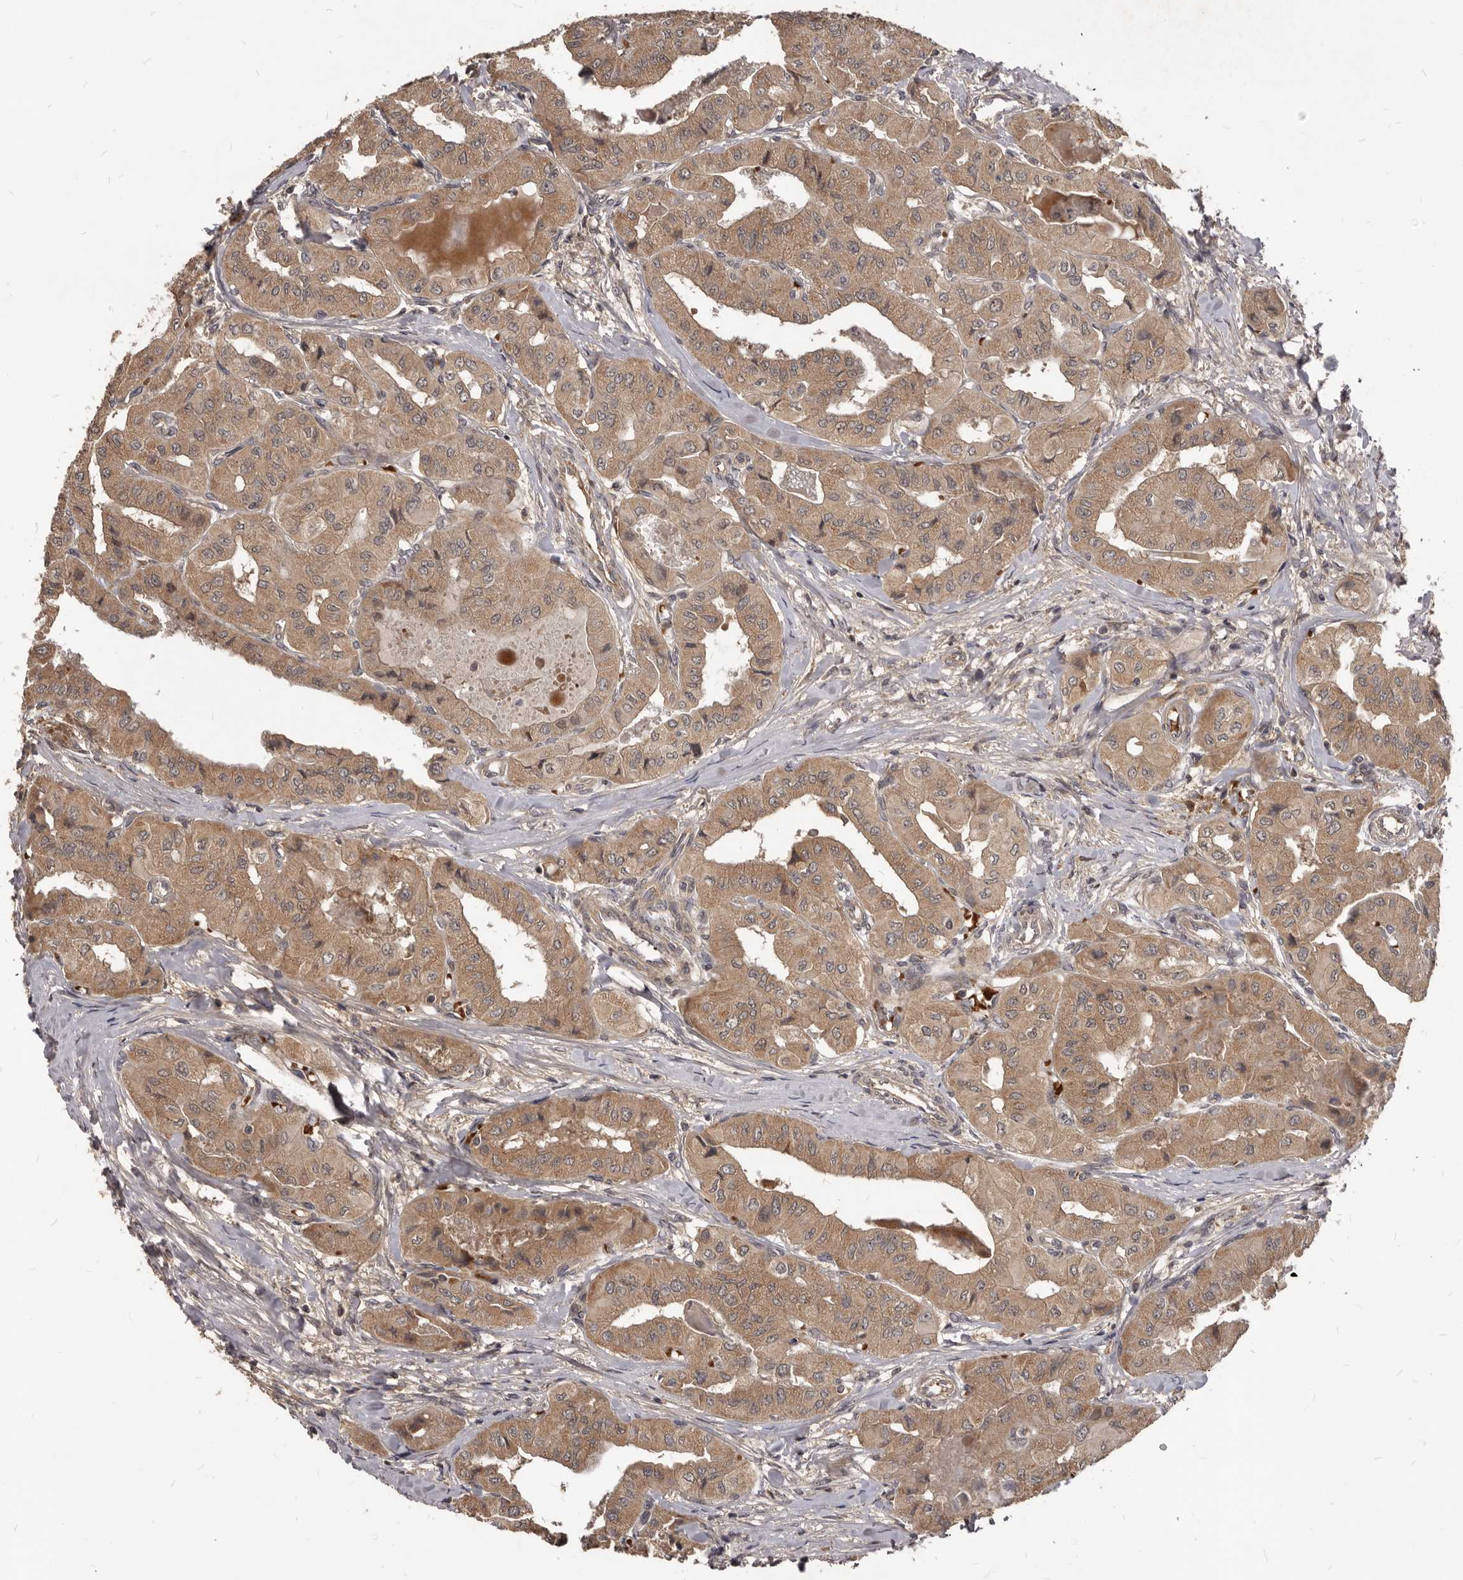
{"staining": {"intensity": "moderate", "quantity": ">75%", "location": "cytoplasmic/membranous"}, "tissue": "thyroid cancer", "cell_type": "Tumor cells", "image_type": "cancer", "snomed": [{"axis": "morphology", "description": "Papillary adenocarcinoma, NOS"}, {"axis": "topography", "description": "Thyroid gland"}], "caption": "Immunohistochemical staining of human papillary adenocarcinoma (thyroid) reveals medium levels of moderate cytoplasmic/membranous expression in about >75% of tumor cells. (brown staining indicates protein expression, while blue staining denotes nuclei).", "gene": "GABPB2", "patient": {"sex": "female", "age": 59}}